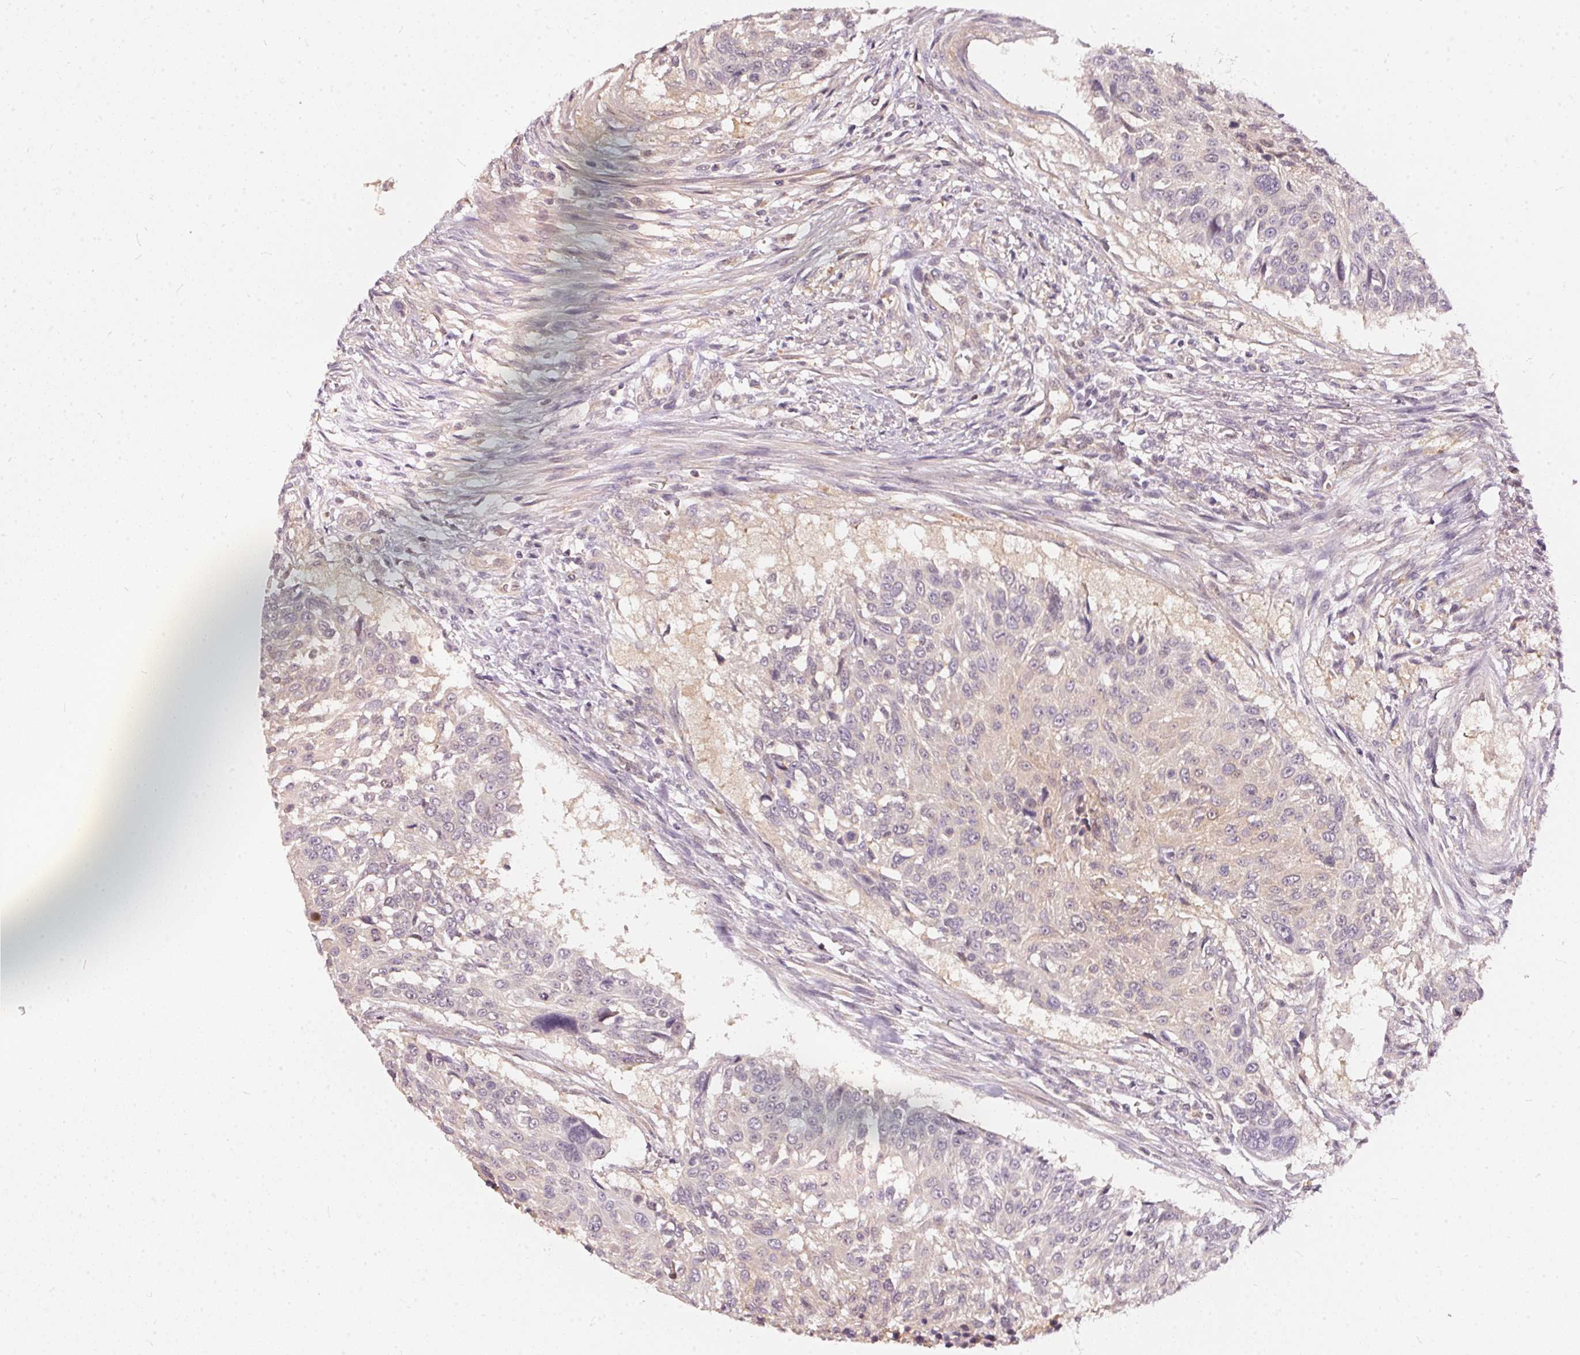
{"staining": {"intensity": "weak", "quantity": "<25%", "location": "cytoplasmic/membranous"}, "tissue": "urothelial cancer", "cell_type": "Tumor cells", "image_type": "cancer", "snomed": [{"axis": "morphology", "description": "Urothelial carcinoma, NOS"}, {"axis": "topography", "description": "Urinary bladder"}], "caption": "The photomicrograph demonstrates no staining of tumor cells in urothelial cancer.", "gene": "BLMH", "patient": {"sex": "male", "age": 55}}